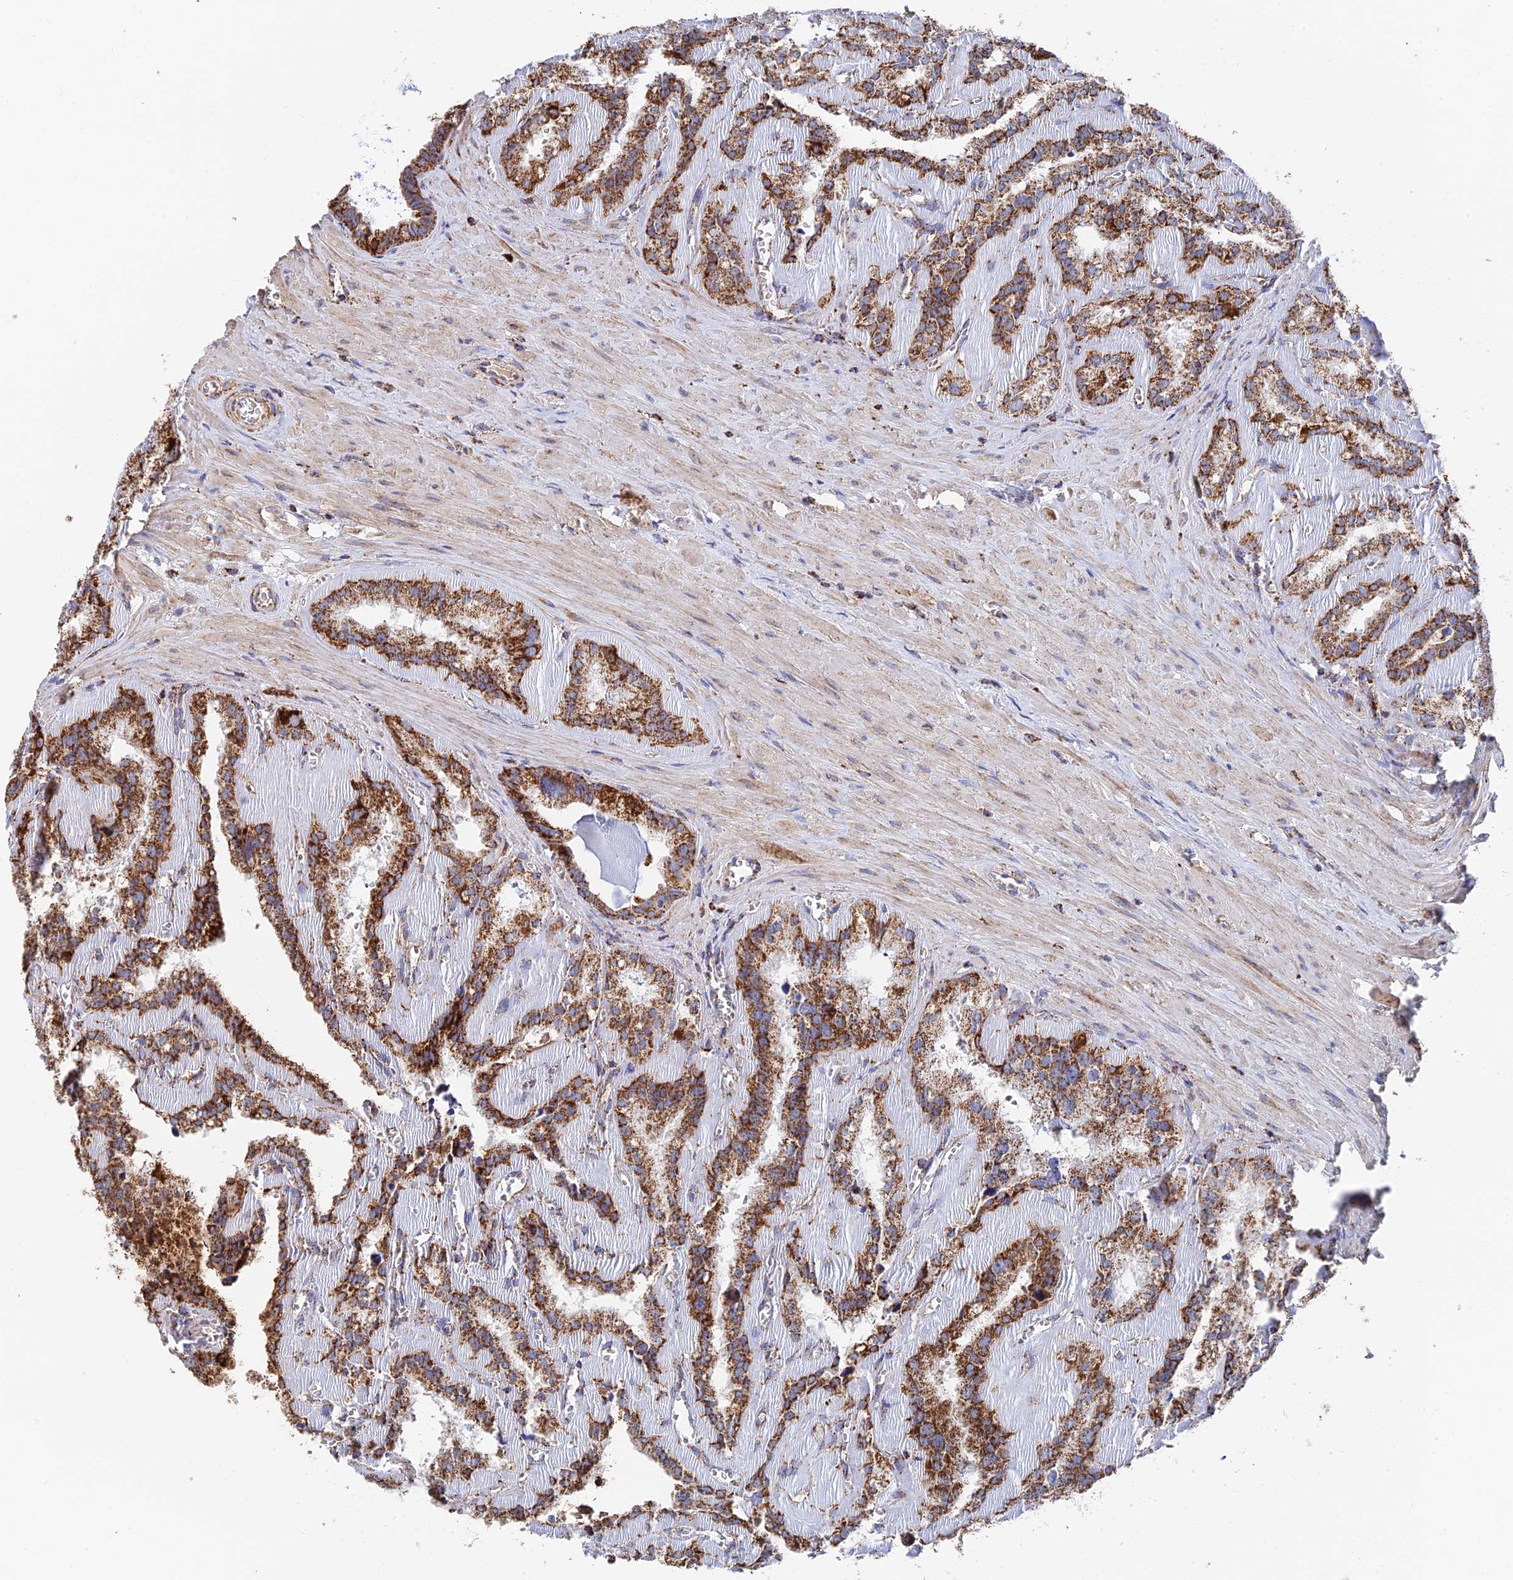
{"staining": {"intensity": "strong", "quantity": ">75%", "location": "cytoplasmic/membranous"}, "tissue": "seminal vesicle", "cell_type": "Glandular cells", "image_type": "normal", "snomed": [{"axis": "morphology", "description": "Normal tissue, NOS"}, {"axis": "topography", "description": "Prostate"}, {"axis": "topography", "description": "Seminal veicle"}], "caption": "Immunohistochemical staining of benign seminal vesicle reveals >75% levels of strong cytoplasmic/membranous protein staining in about >75% of glandular cells.", "gene": "HAUS8", "patient": {"sex": "male", "age": 59}}